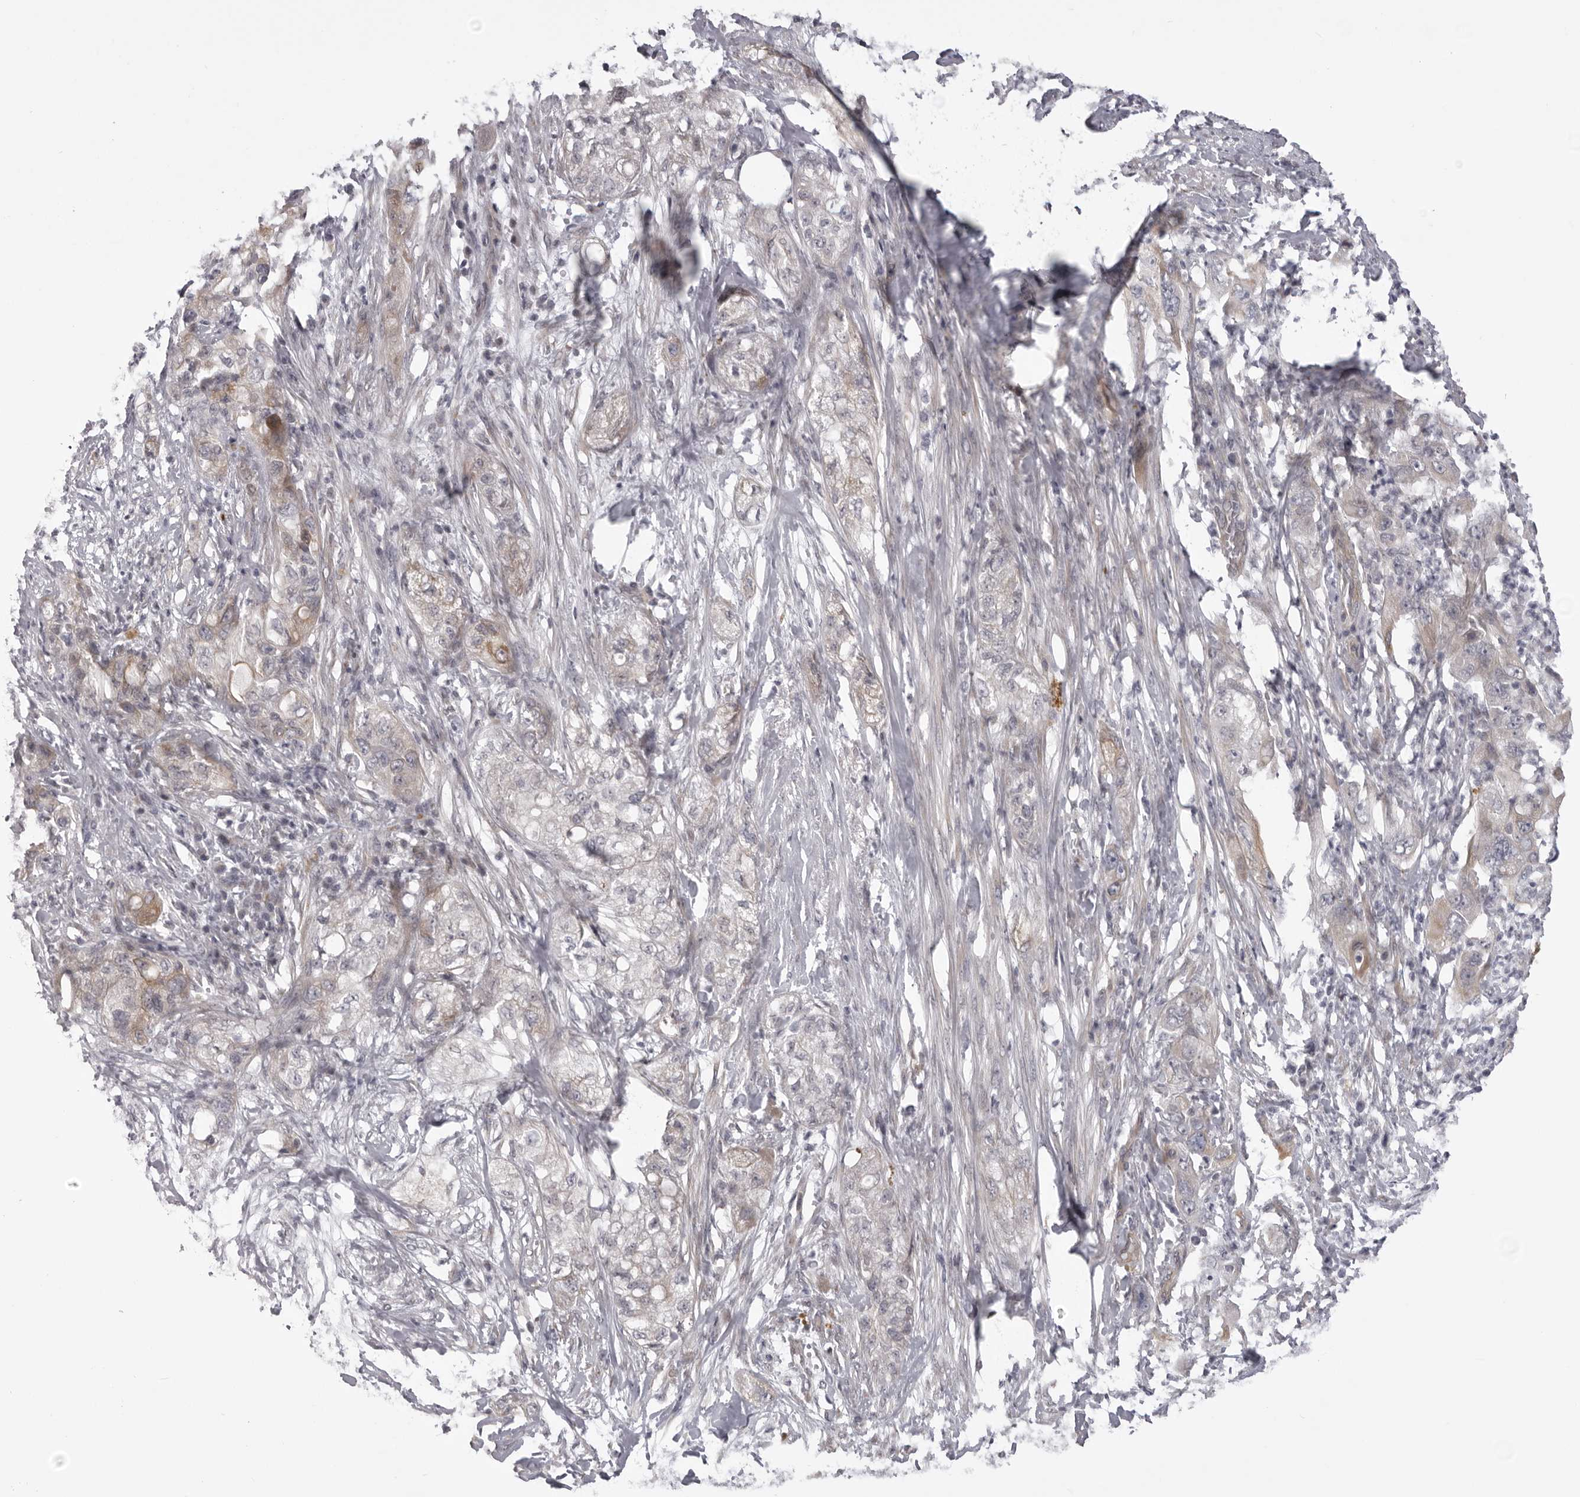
{"staining": {"intensity": "weak", "quantity": "25%-75%", "location": "cytoplasmic/membranous"}, "tissue": "pancreatic cancer", "cell_type": "Tumor cells", "image_type": "cancer", "snomed": [{"axis": "morphology", "description": "Adenocarcinoma, NOS"}, {"axis": "topography", "description": "Pancreas"}], "caption": "Pancreatic cancer (adenocarcinoma) was stained to show a protein in brown. There is low levels of weak cytoplasmic/membranous staining in about 25%-75% of tumor cells. Using DAB (brown) and hematoxylin (blue) stains, captured at high magnification using brightfield microscopy.", "gene": "EPHA10", "patient": {"sex": "female", "age": 78}}